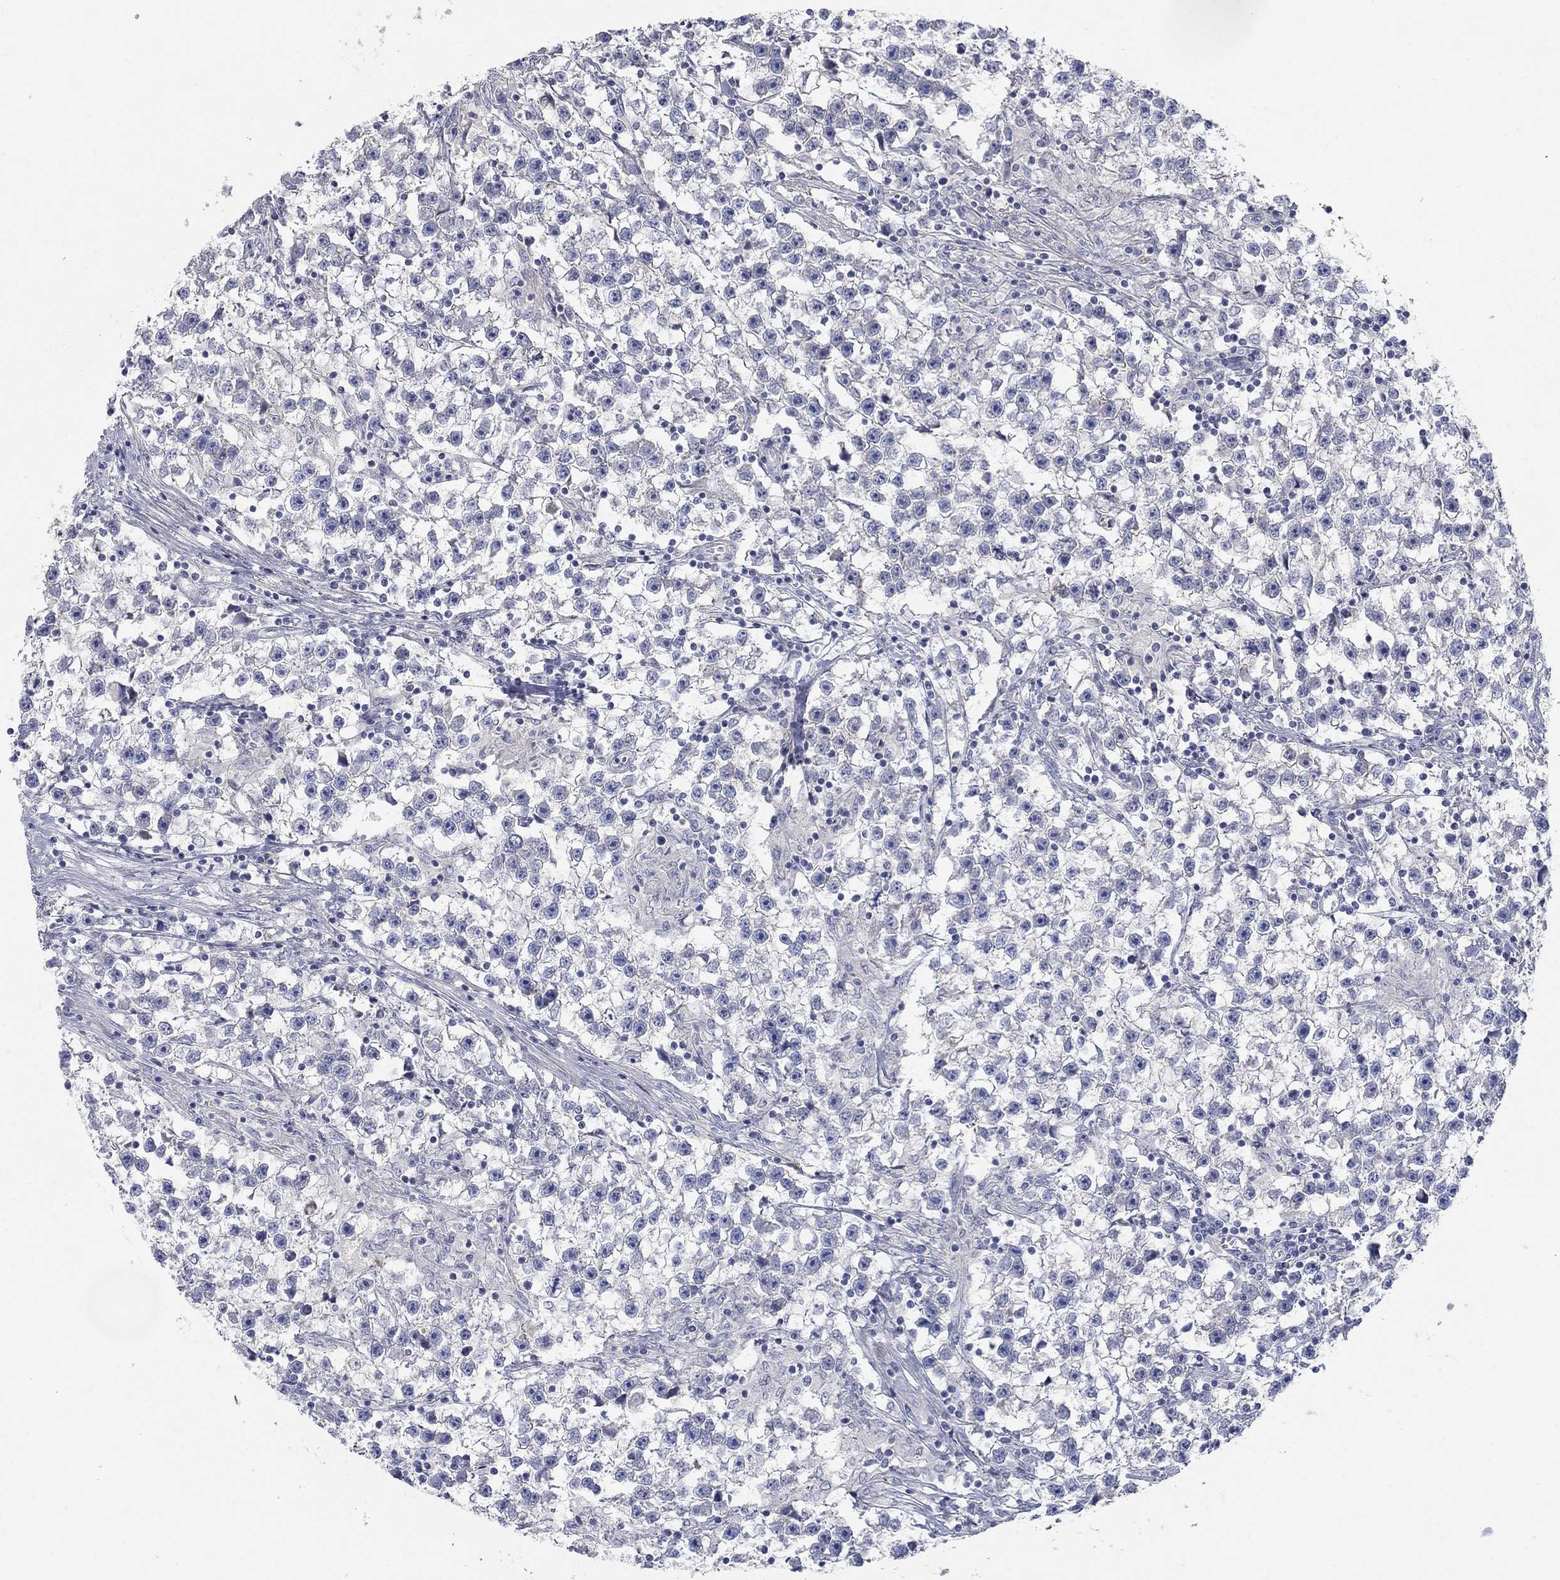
{"staining": {"intensity": "negative", "quantity": "none", "location": "none"}, "tissue": "testis cancer", "cell_type": "Tumor cells", "image_type": "cancer", "snomed": [{"axis": "morphology", "description": "Seminoma, NOS"}, {"axis": "topography", "description": "Testis"}], "caption": "The histopathology image displays no staining of tumor cells in testis seminoma. (Stains: DAB immunohistochemistry with hematoxylin counter stain, Microscopy: brightfield microscopy at high magnification).", "gene": "TMEM249", "patient": {"sex": "male", "age": 59}}